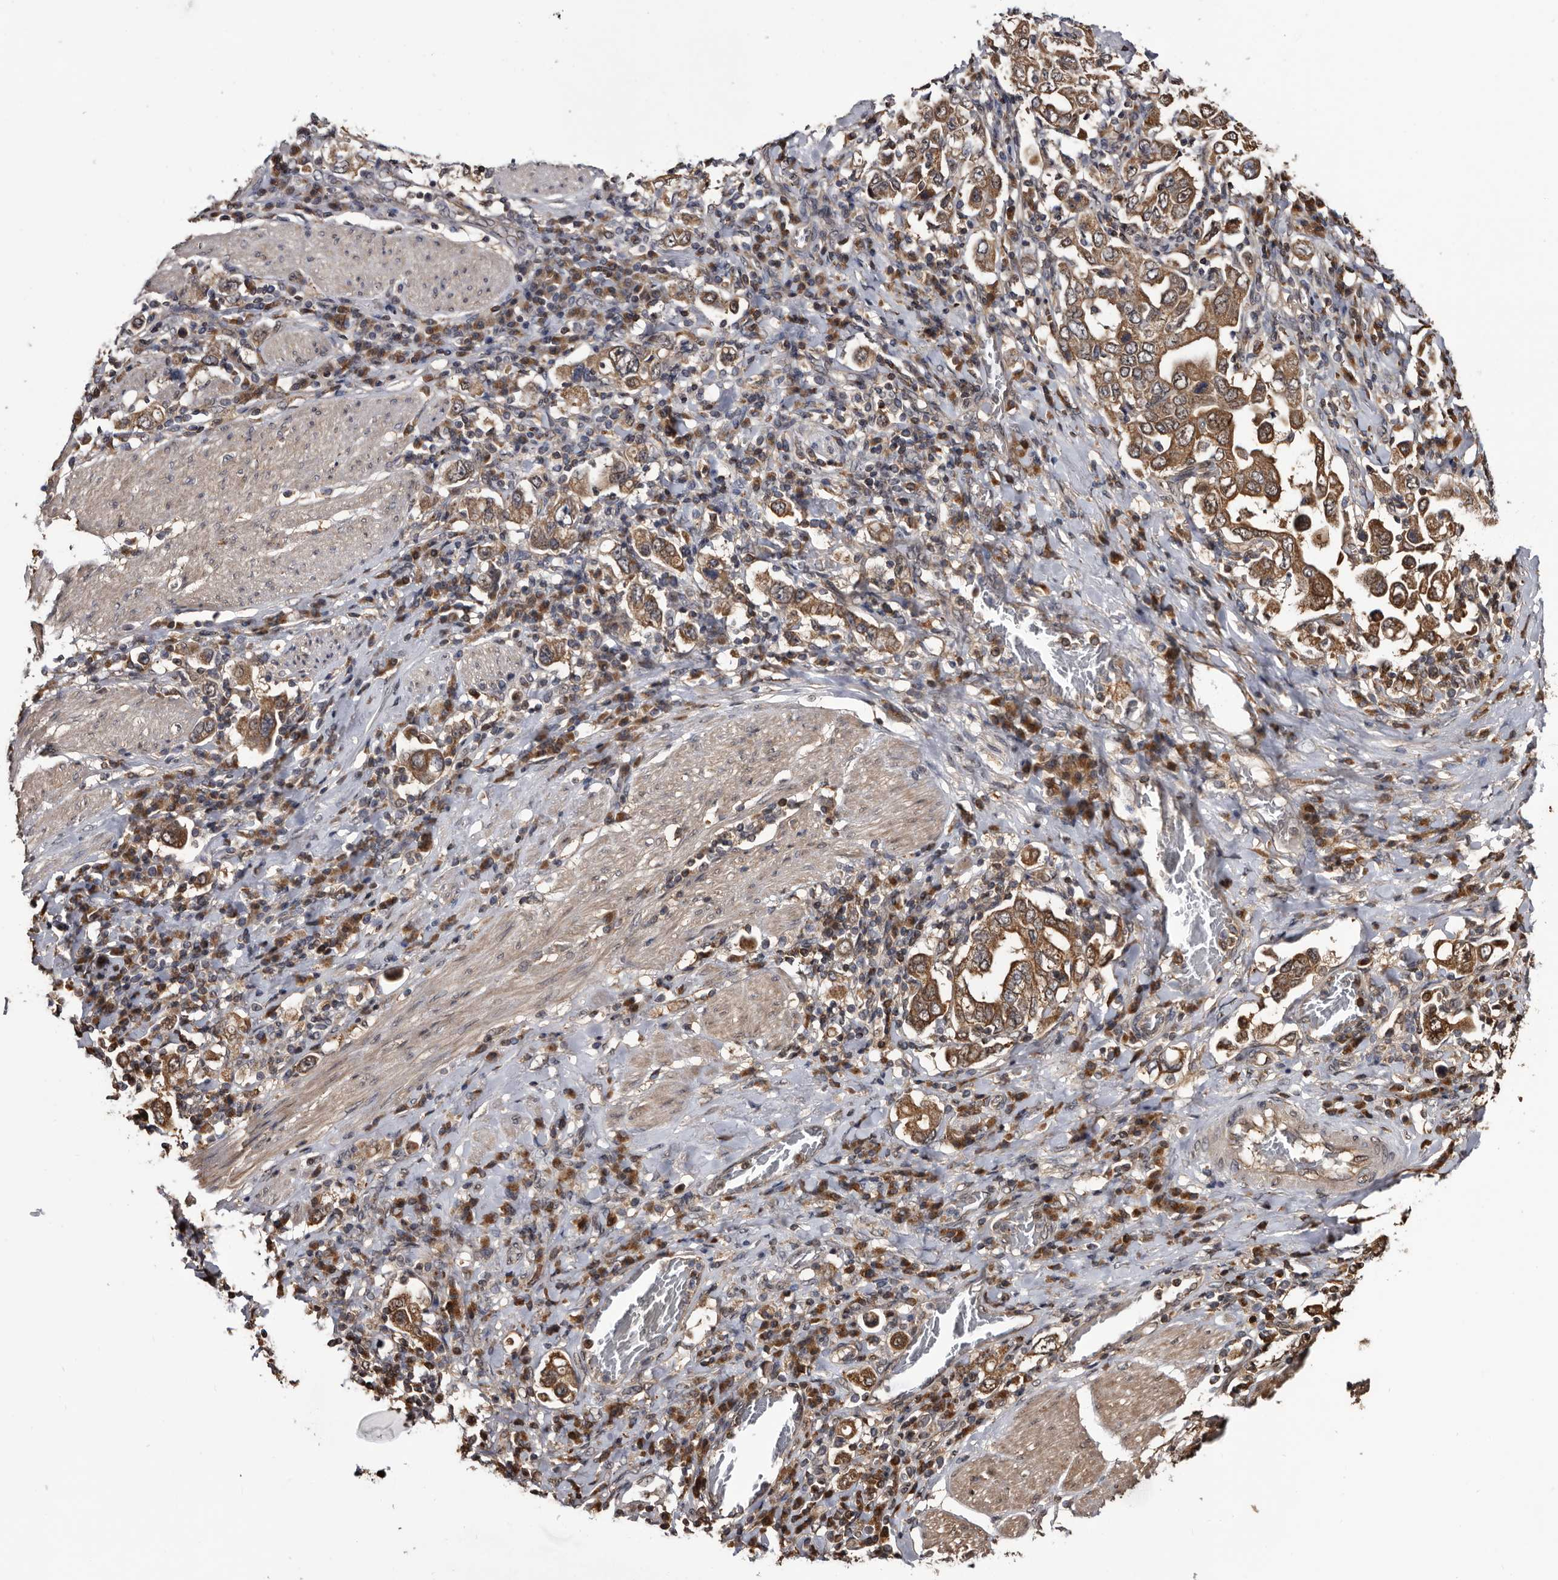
{"staining": {"intensity": "moderate", "quantity": ">75%", "location": "cytoplasmic/membranous"}, "tissue": "stomach cancer", "cell_type": "Tumor cells", "image_type": "cancer", "snomed": [{"axis": "morphology", "description": "Adenocarcinoma, NOS"}, {"axis": "topography", "description": "Stomach, upper"}], "caption": "Tumor cells show medium levels of moderate cytoplasmic/membranous staining in approximately >75% of cells in human stomach cancer. Using DAB (3,3'-diaminobenzidine) (brown) and hematoxylin (blue) stains, captured at high magnification using brightfield microscopy.", "gene": "TTI2", "patient": {"sex": "male", "age": 62}}